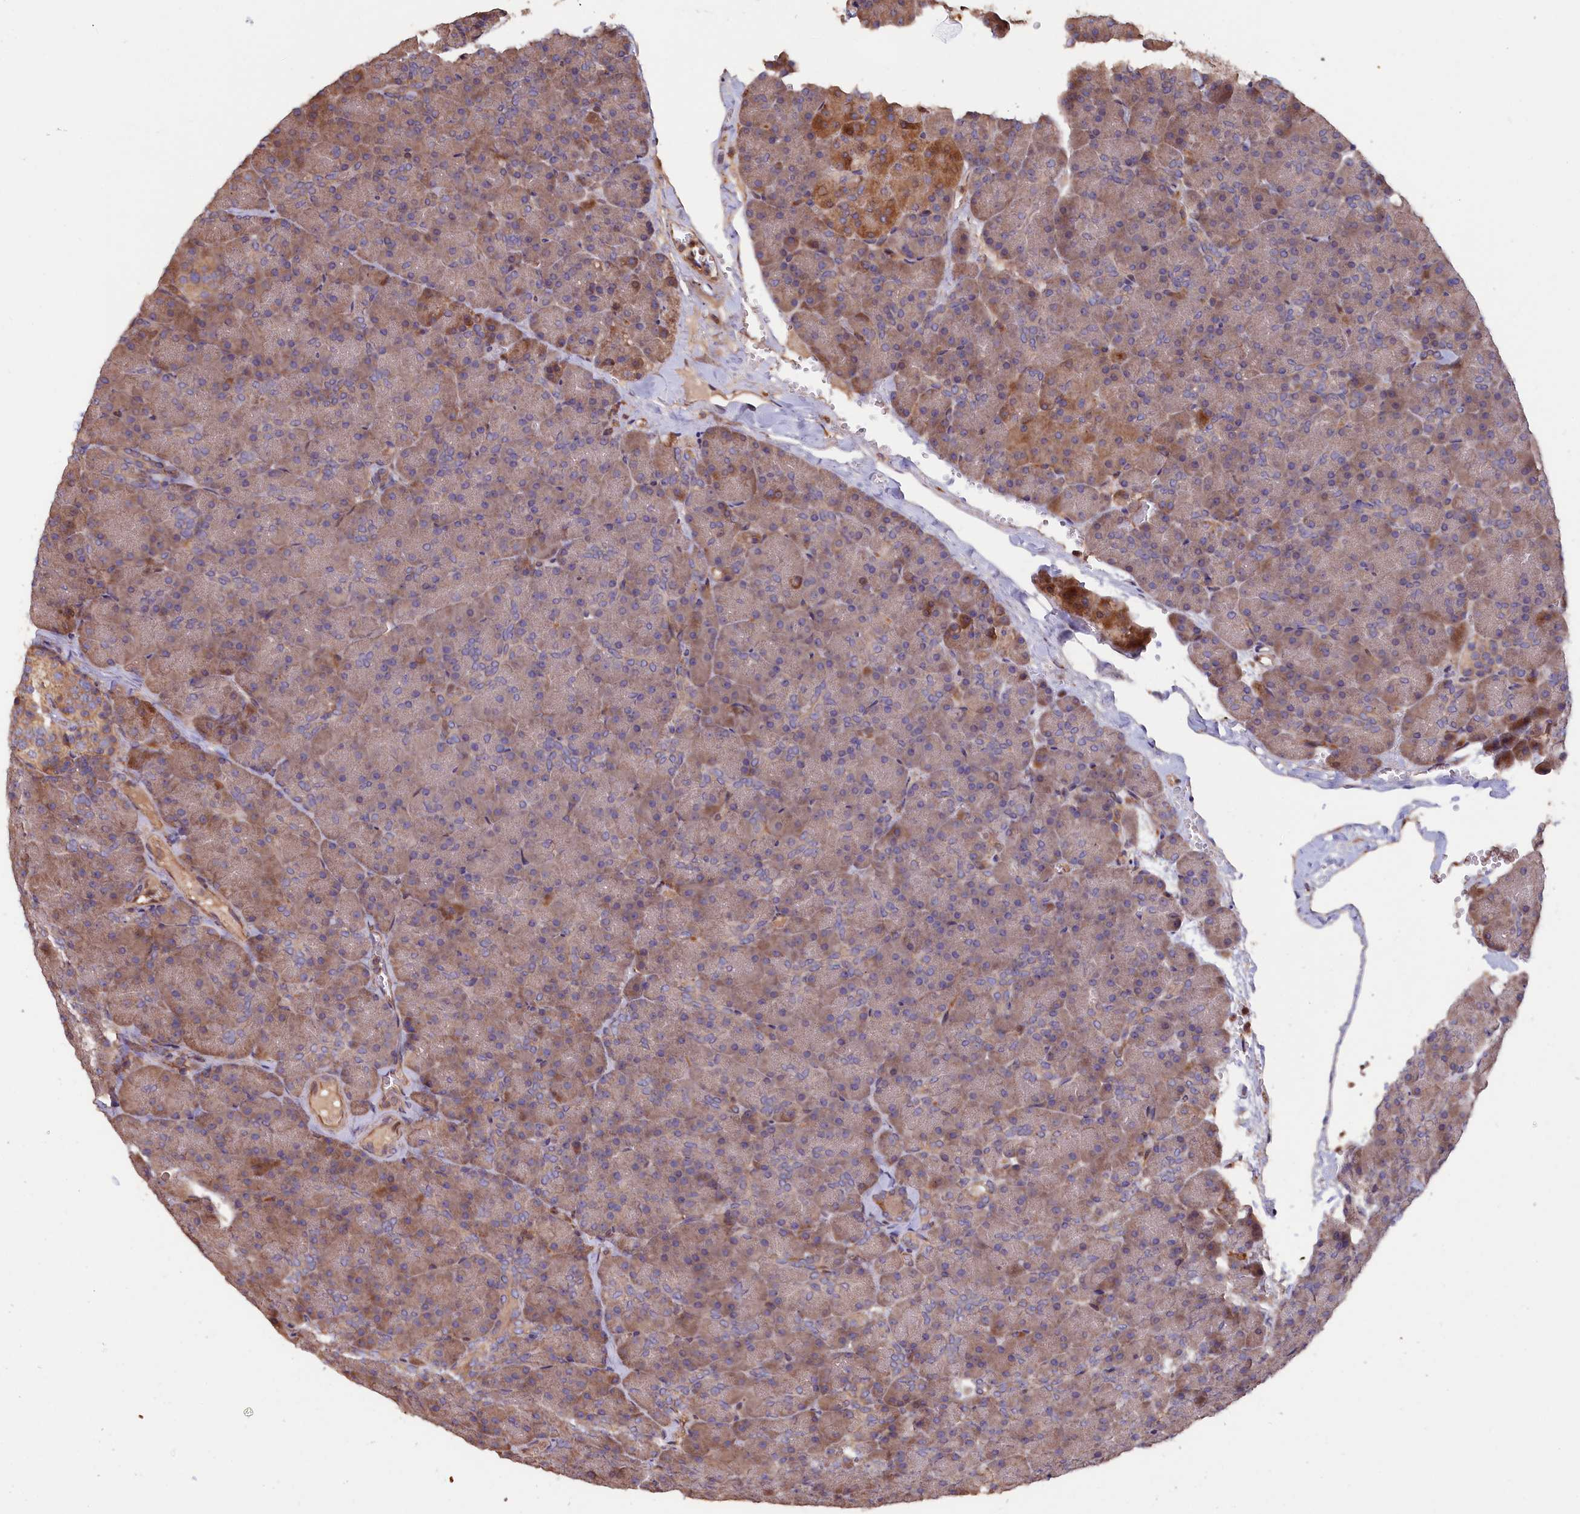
{"staining": {"intensity": "moderate", "quantity": "25%-75%", "location": "cytoplasmic/membranous"}, "tissue": "pancreas", "cell_type": "Exocrine glandular cells", "image_type": "normal", "snomed": [{"axis": "morphology", "description": "Normal tissue, NOS"}, {"axis": "topography", "description": "Pancreas"}], "caption": "Protein staining displays moderate cytoplasmic/membranous expression in approximately 25%-75% of exocrine glandular cells in benign pancreas.", "gene": "GREB1L", "patient": {"sex": "male", "age": 36}}